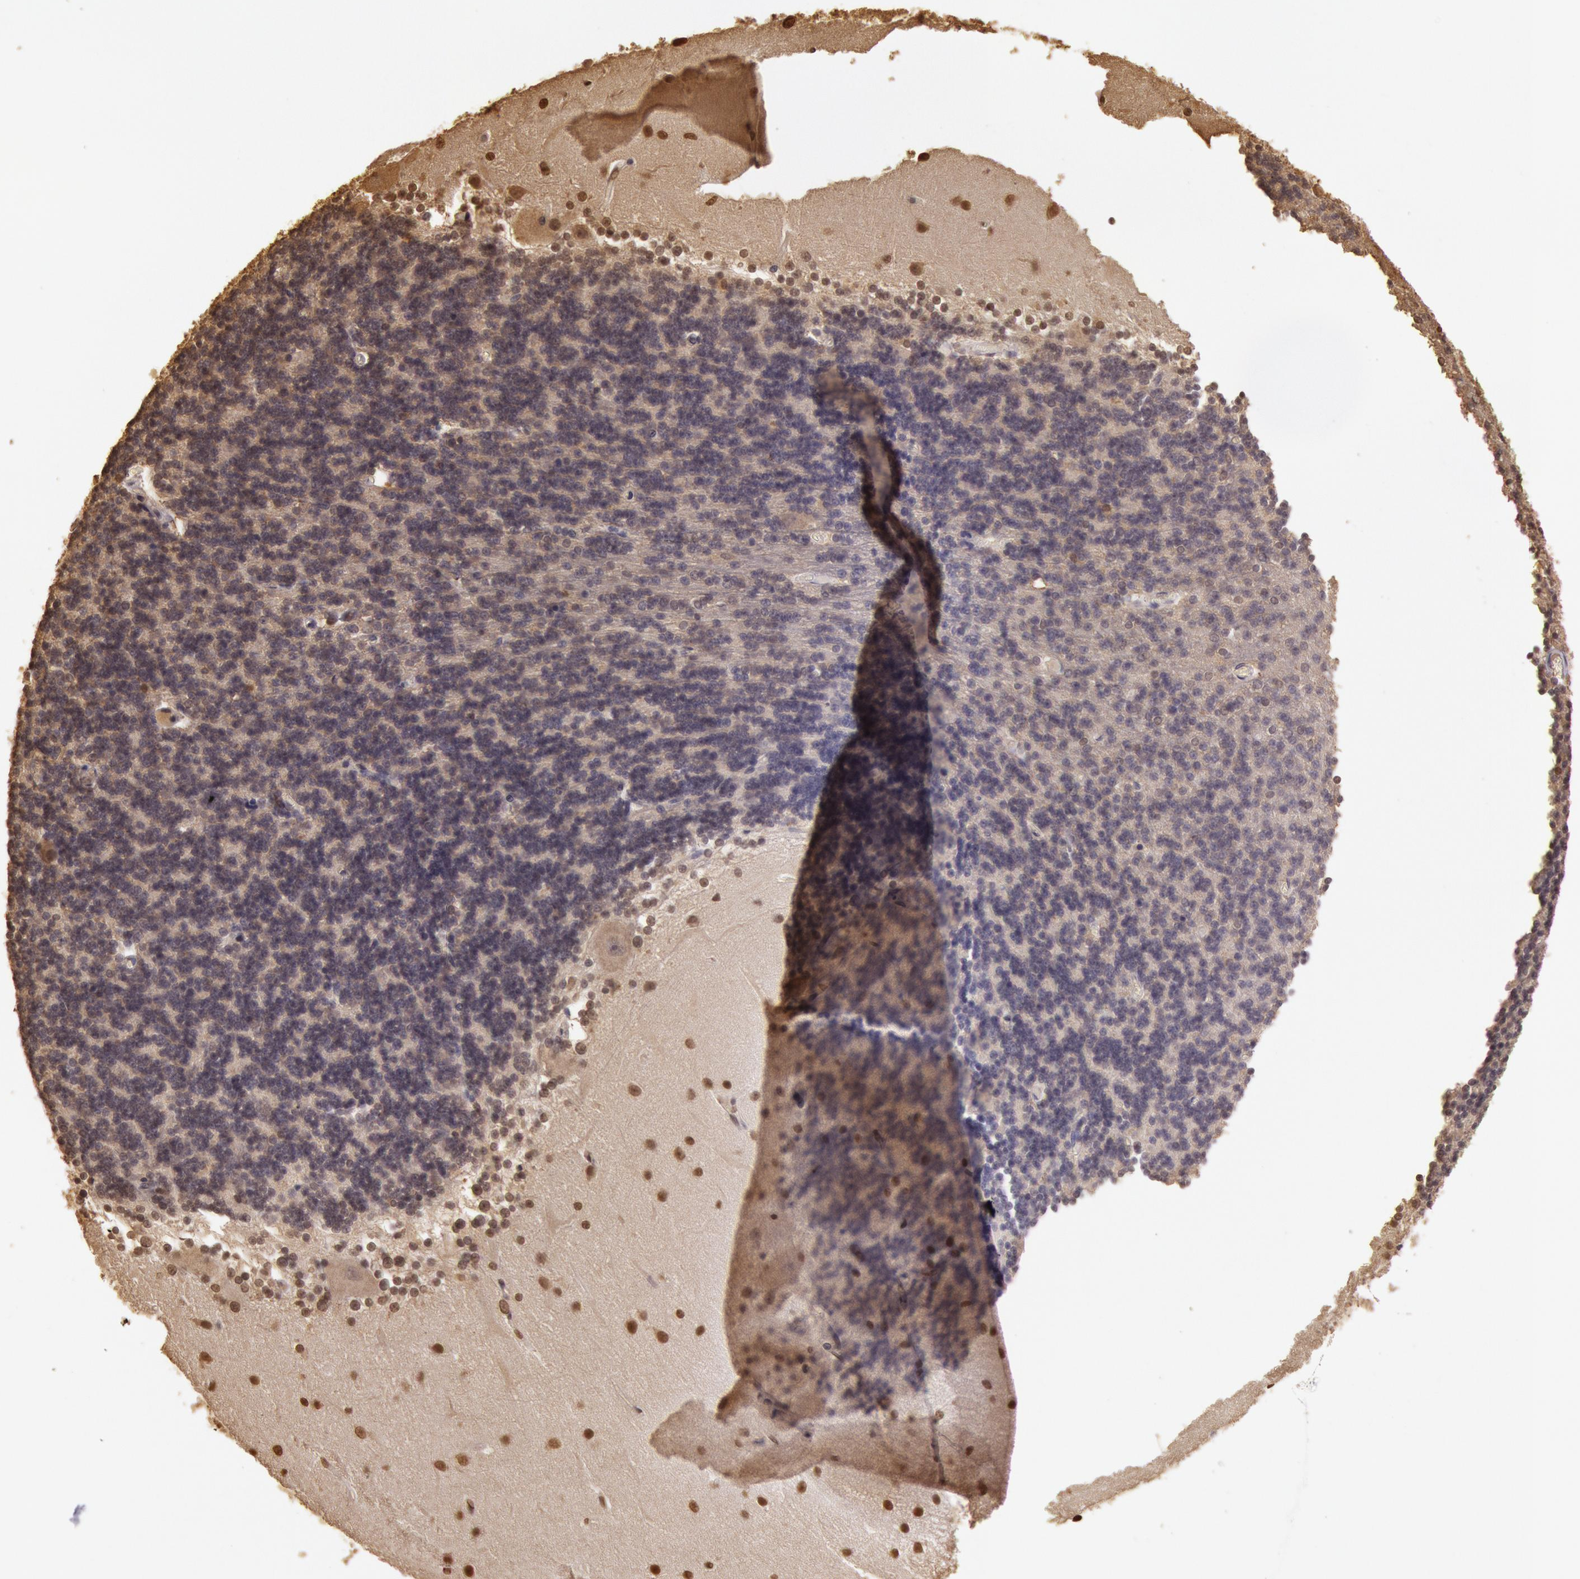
{"staining": {"intensity": "negative", "quantity": "none", "location": "none"}, "tissue": "cerebellum", "cell_type": "Cells in granular layer", "image_type": "normal", "snomed": [{"axis": "morphology", "description": "Normal tissue, NOS"}, {"axis": "topography", "description": "Cerebellum"}], "caption": "Micrograph shows no significant protein expression in cells in granular layer of benign cerebellum. (DAB (3,3'-diaminobenzidine) immunohistochemistry (IHC) with hematoxylin counter stain).", "gene": "SOD1", "patient": {"sex": "female", "age": 19}}